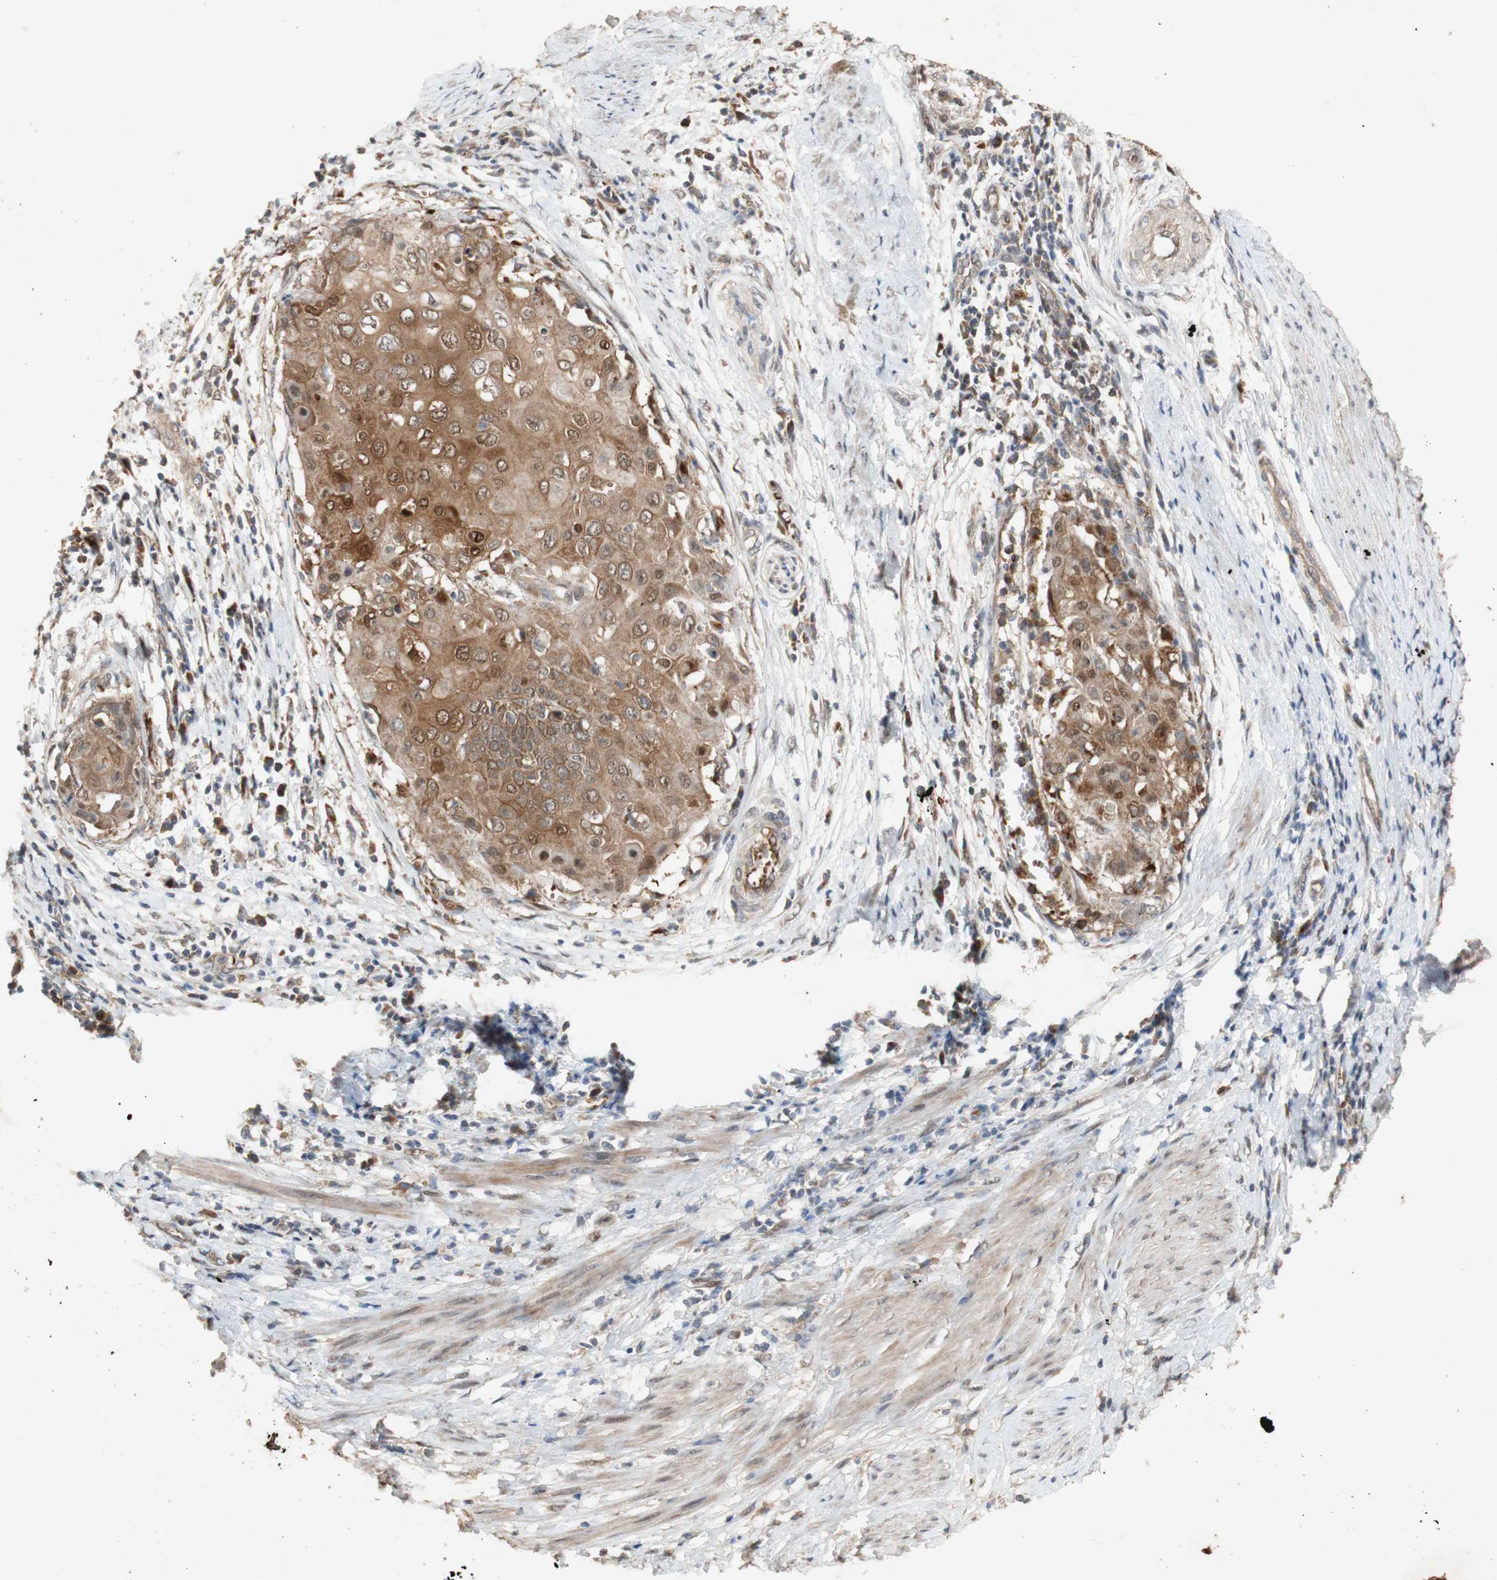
{"staining": {"intensity": "moderate", "quantity": ">75%", "location": "cytoplasmic/membranous"}, "tissue": "cervical cancer", "cell_type": "Tumor cells", "image_type": "cancer", "snomed": [{"axis": "morphology", "description": "Squamous cell carcinoma, NOS"}, {"axis": "topography", "description": "Cervix"}], "caption": "Immunohistochemistry (IHC) image of neoplastic tissue: human cervical cancer stained using IHC displays medium levels of moderate protein expression localized specifically in the cytoplasmic/membranous of tumor cells, appearing as a cytoplasmic/membranous brown color.", "gene": "PKN1", "patient": {"sex": "female", "age": 39}}